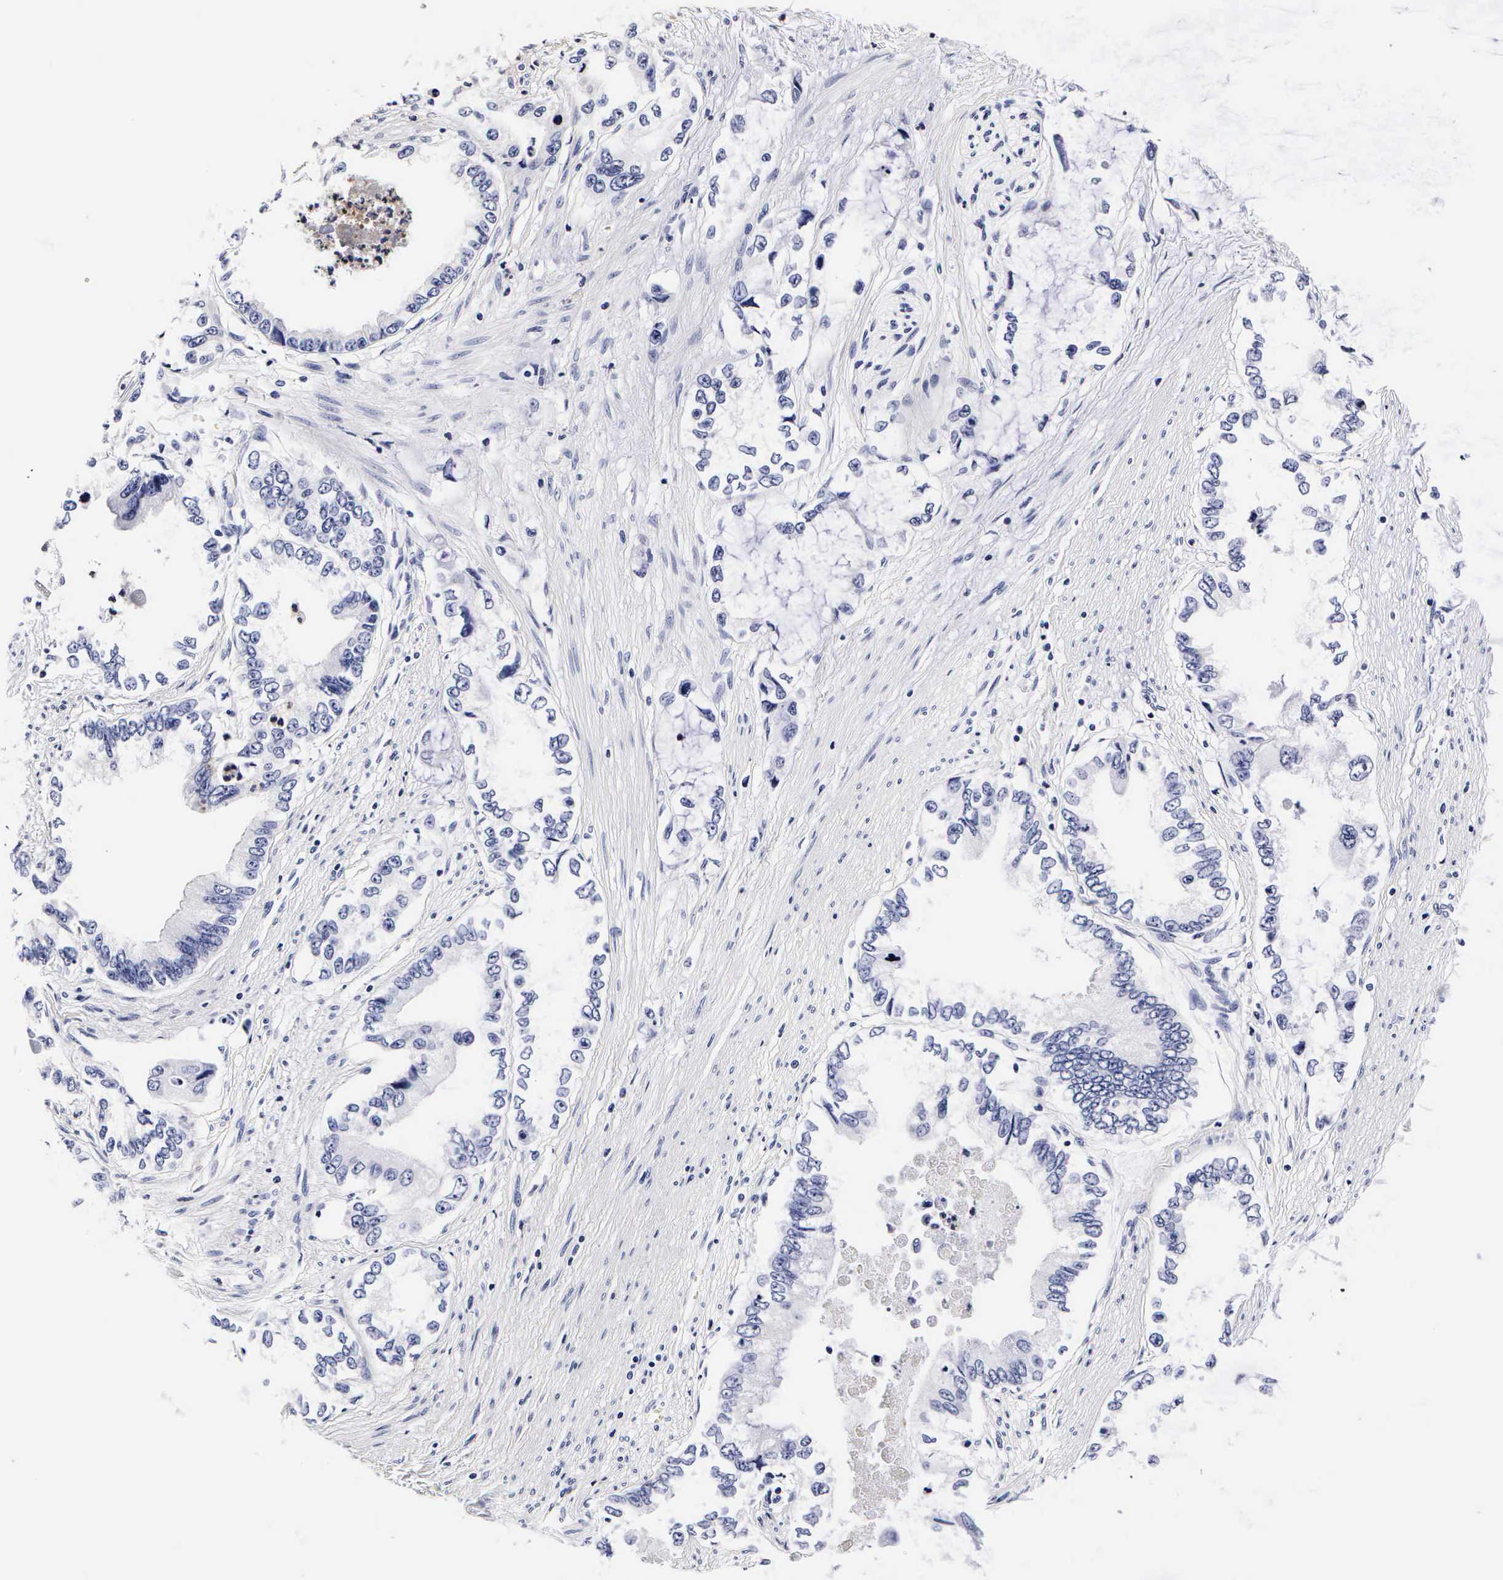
{"staining": {"intensity": "negative", "quantity": "none", "location": "none"}, "tissue": "pancreatic cancer", "cell_type": "Tumor cells", "image_type": "cancer", "snomed": [{"axis": "morphology", "description": "Adenocarcinoma, NOS"}, {"axis": "topography", "description": "Pancreas"}, {"axis": "topography", "description": "Stomach, upper"}], "caption": "This micrograph is of pancreatic adenocarcinoma stained with IHC to label a protein in brown with the nuclei are counter-stained blue. There is no expression in tumor cells.", "gene": "RNASE6", "patient": {"sex": "male", "age": 77}}